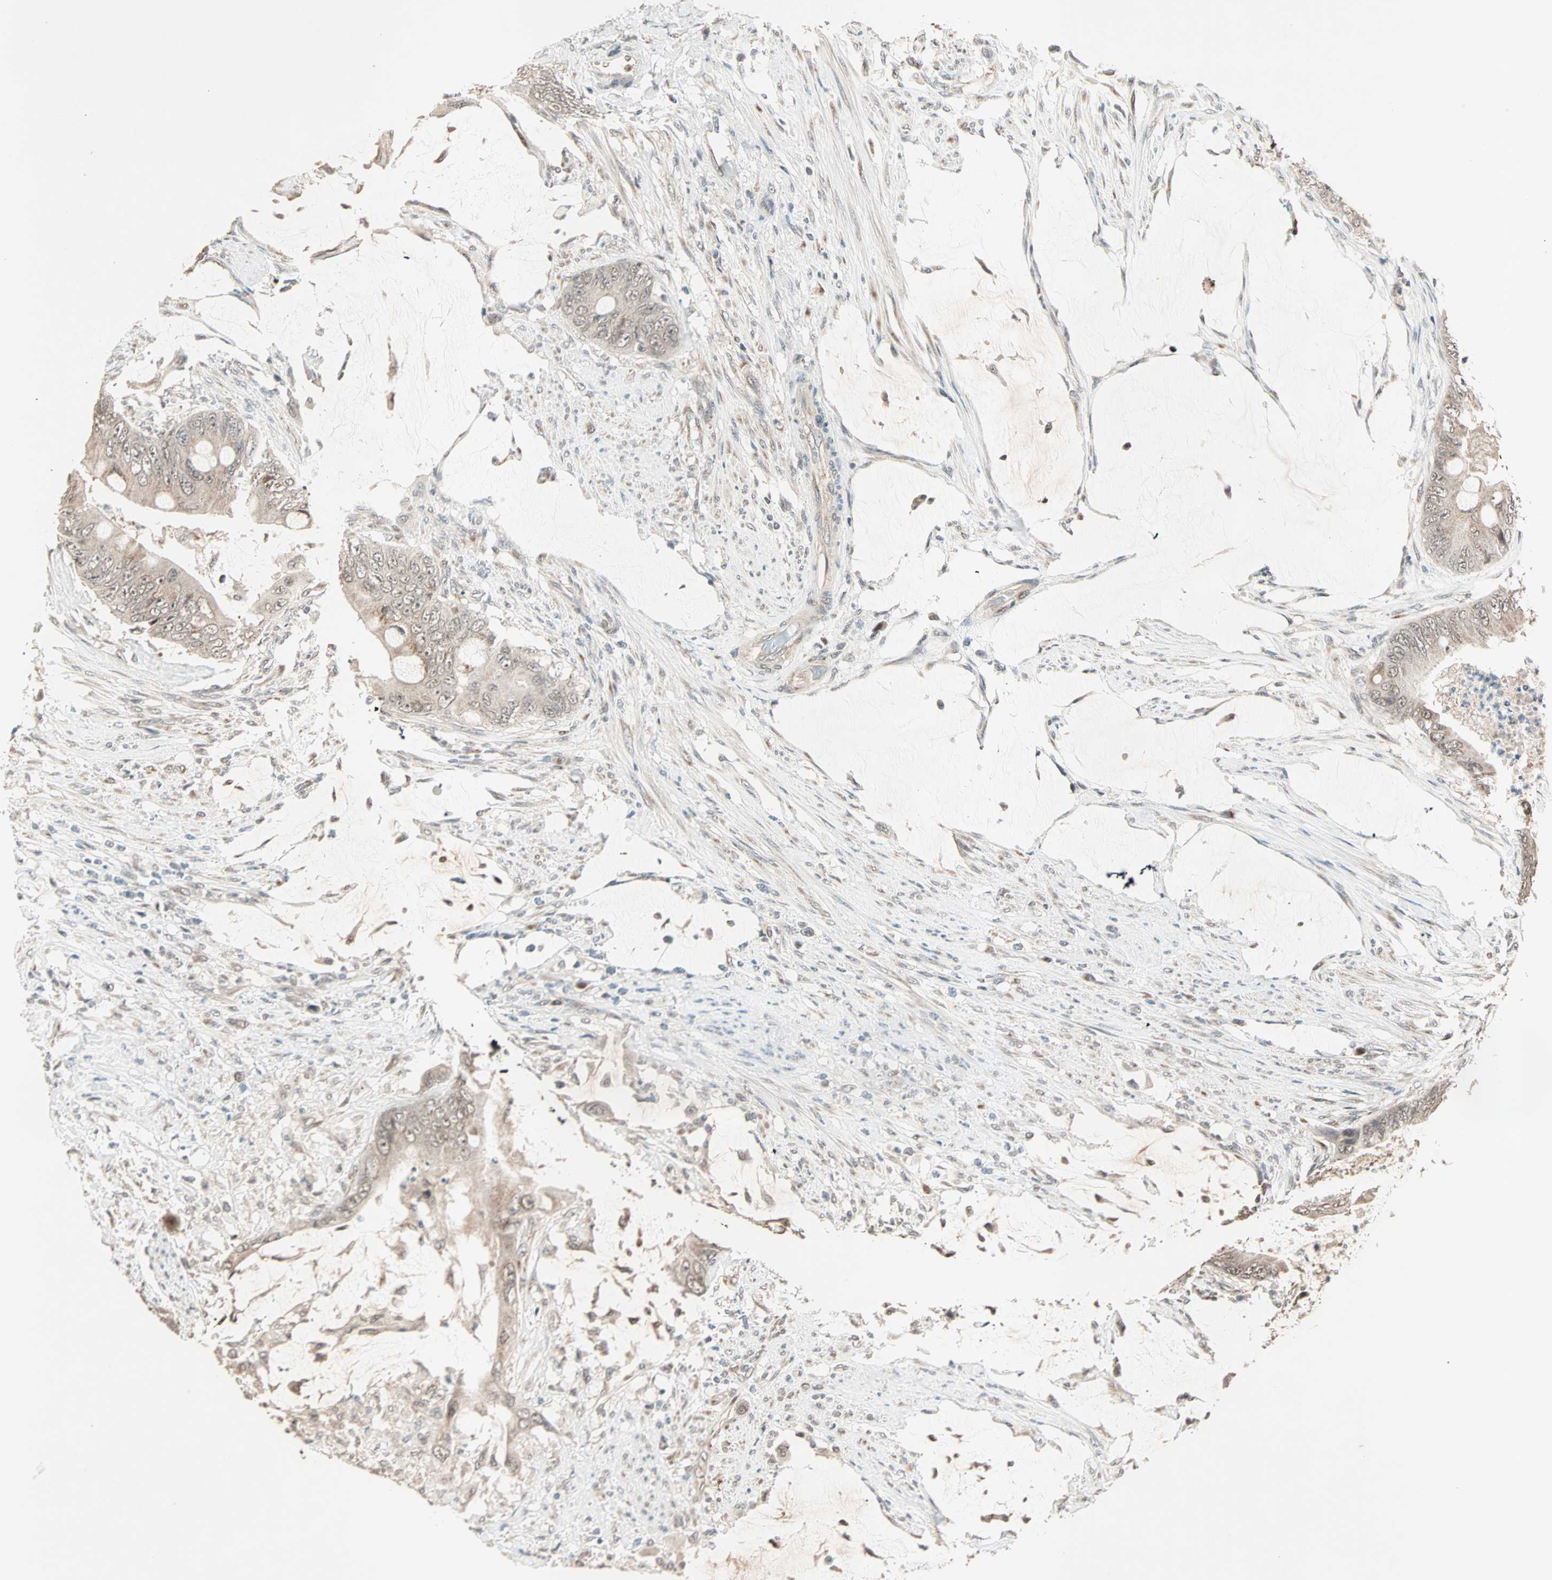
{"staining": {"intensity": "weak", "quantity": "25%-75%", "location": "cytoplasmic/membranous"}, "tissue": "colorectal cancer", "cell_type": "Tumor cells", "image_type": "cancer", "snomed": [{"axis": "morphology", "description": "Adenocarcinoma, NOS"}, {"axis": "topography", "description": "Rectum"}], "caption": "Immunohistochemistry (IHC) of human adenocarcinoma (colorectal) exhibits low levels of weak cytoplasmic/membranous expression in approximately 25%-75% of tumor cells.", "gene": "PRDM2", "patient": {"sex": "female", "age": 77}}